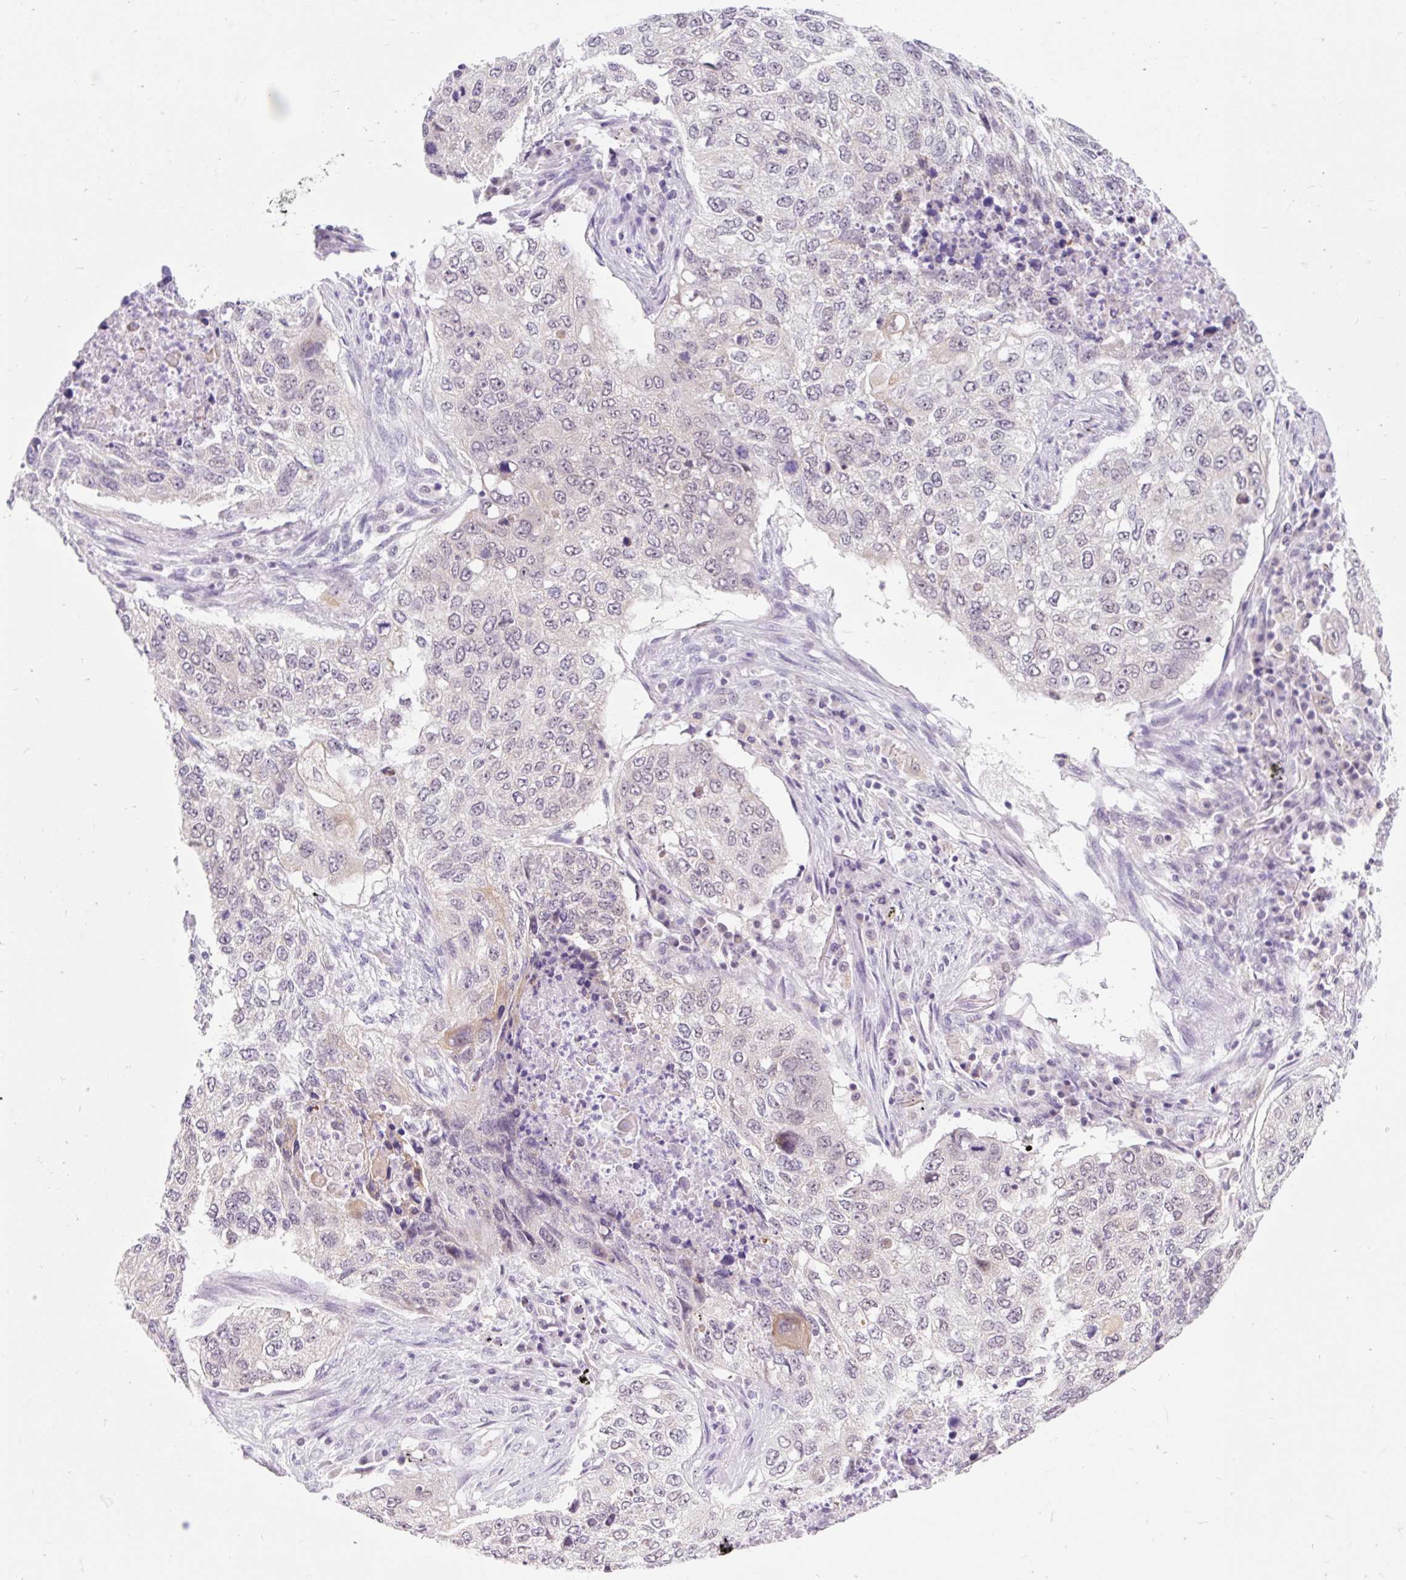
{"staining": {"intensity": "weak", "quantity": "<25%", "location": "cytoplasmic/membranous"}, "tissue": "lung cancer", "cell_type": "Tumor cells", "image_type": "cancer", "snomed": [{"axis": "morphology", "description": "Squamous cell carcinoma, NOS"}, {"axis": "topography", "description": "Lung"}], "caption": "IHC photomicrograph of lung cancer stained for a protein (brown), which shows no staining in tumor cells.", "gene": "ITPK1", "patient": {"sex": "female", "age": 63}}